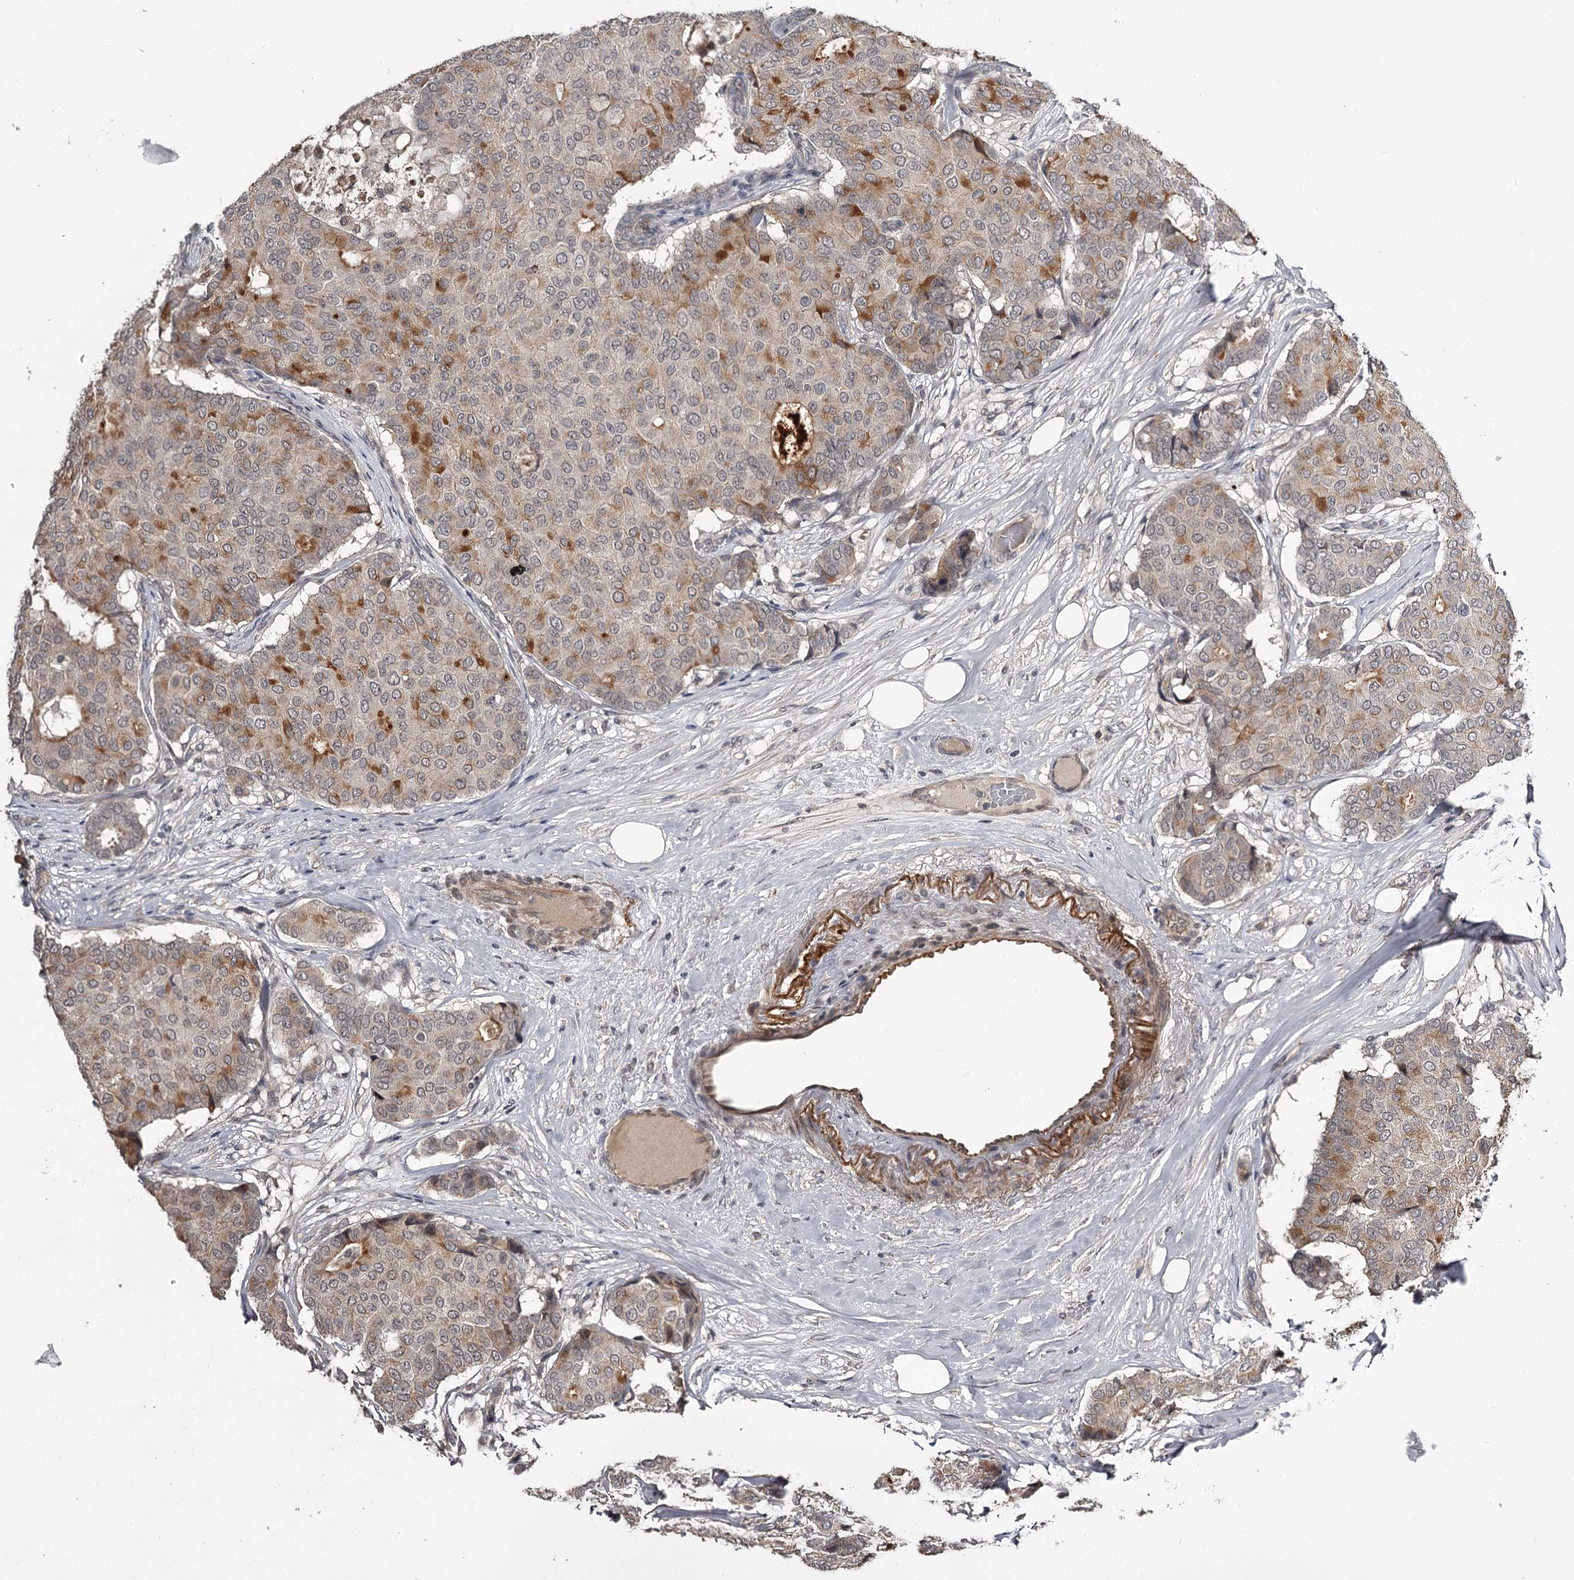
{"staining": {"intensity": "moderate", "quantity": "<25%", "location": "cytoplasmic/membranous"}, "tissue": "breast cancer", "cell_type": "Tumor cells", "image_type": "cancer", "snomed": [{"axis": "morphology", "description": "Duct carcinoma"}, {"axis": "topography", "description": "Breast"}], "caption": "Breast cancer (invasive ductal carcinoma) stained with DAB (3,3'-diaminobenzidine) IHC reveals low levels of moderate cytoplasmic/membranous staining in about <25% of tumor cells.", "gene": "CWF19L2", "patient": {"sex": "female", "age": 75}}